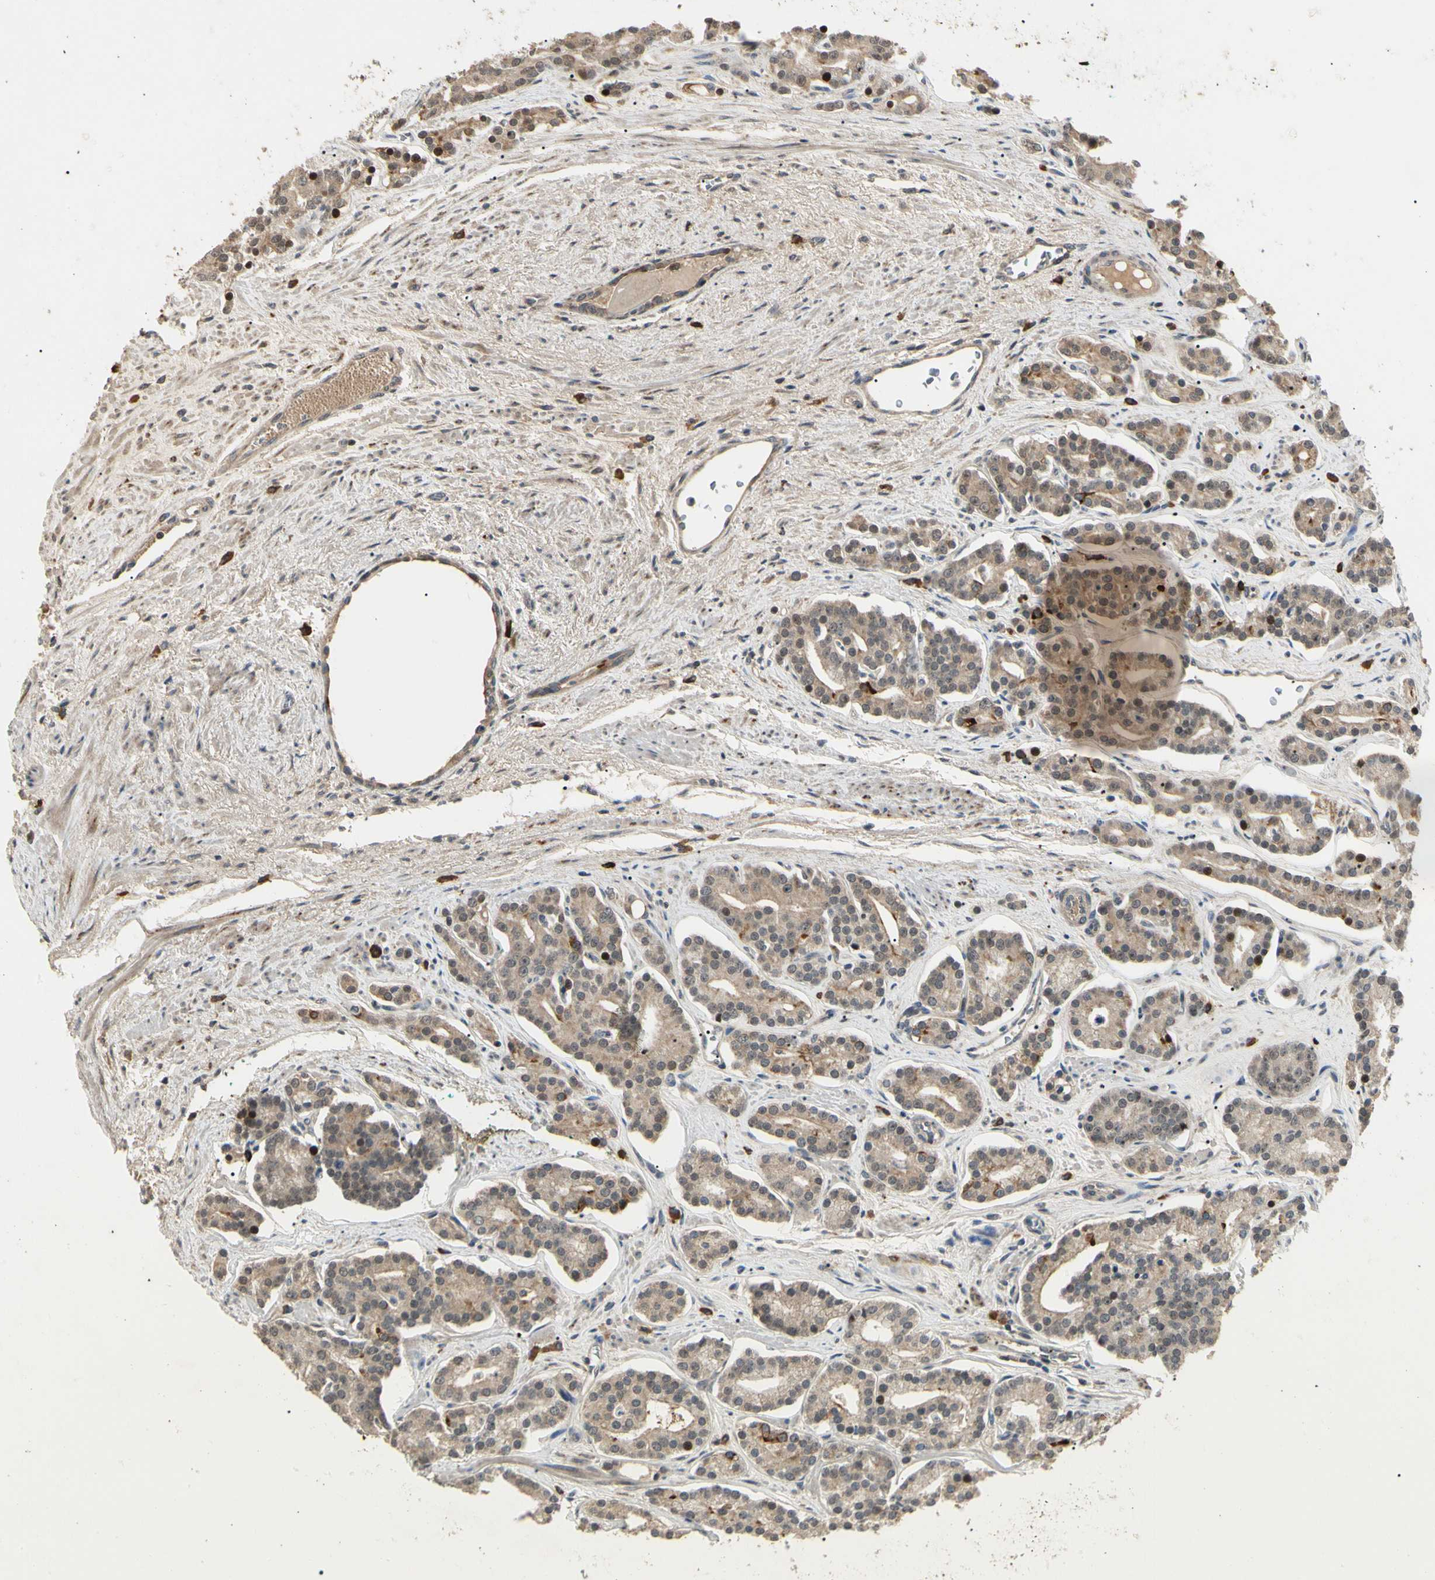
{"staining": {"intensity": "weak", "quantity": ">75%", "location": "cytoplasmic/membranous"}, "tissue": "prostate cancer", "cell_type": "Tumor cells", "image_type": "cancer", "snomed": [{"axis": "morphology", "description": "Adenocarcinoma, Low grade"}, {"axis": "topography", "description": "Prostate"}], "caption": "Prostate cancer (adenocarcinoma (low-grade)) tissue exhibits weak cytoplasmic/membranous expression in approximately >75% of tumor cells, visualized by immunohistochemistry.", "gene": "ATG4C", "patient": {"sex": "male", "age": 63}}